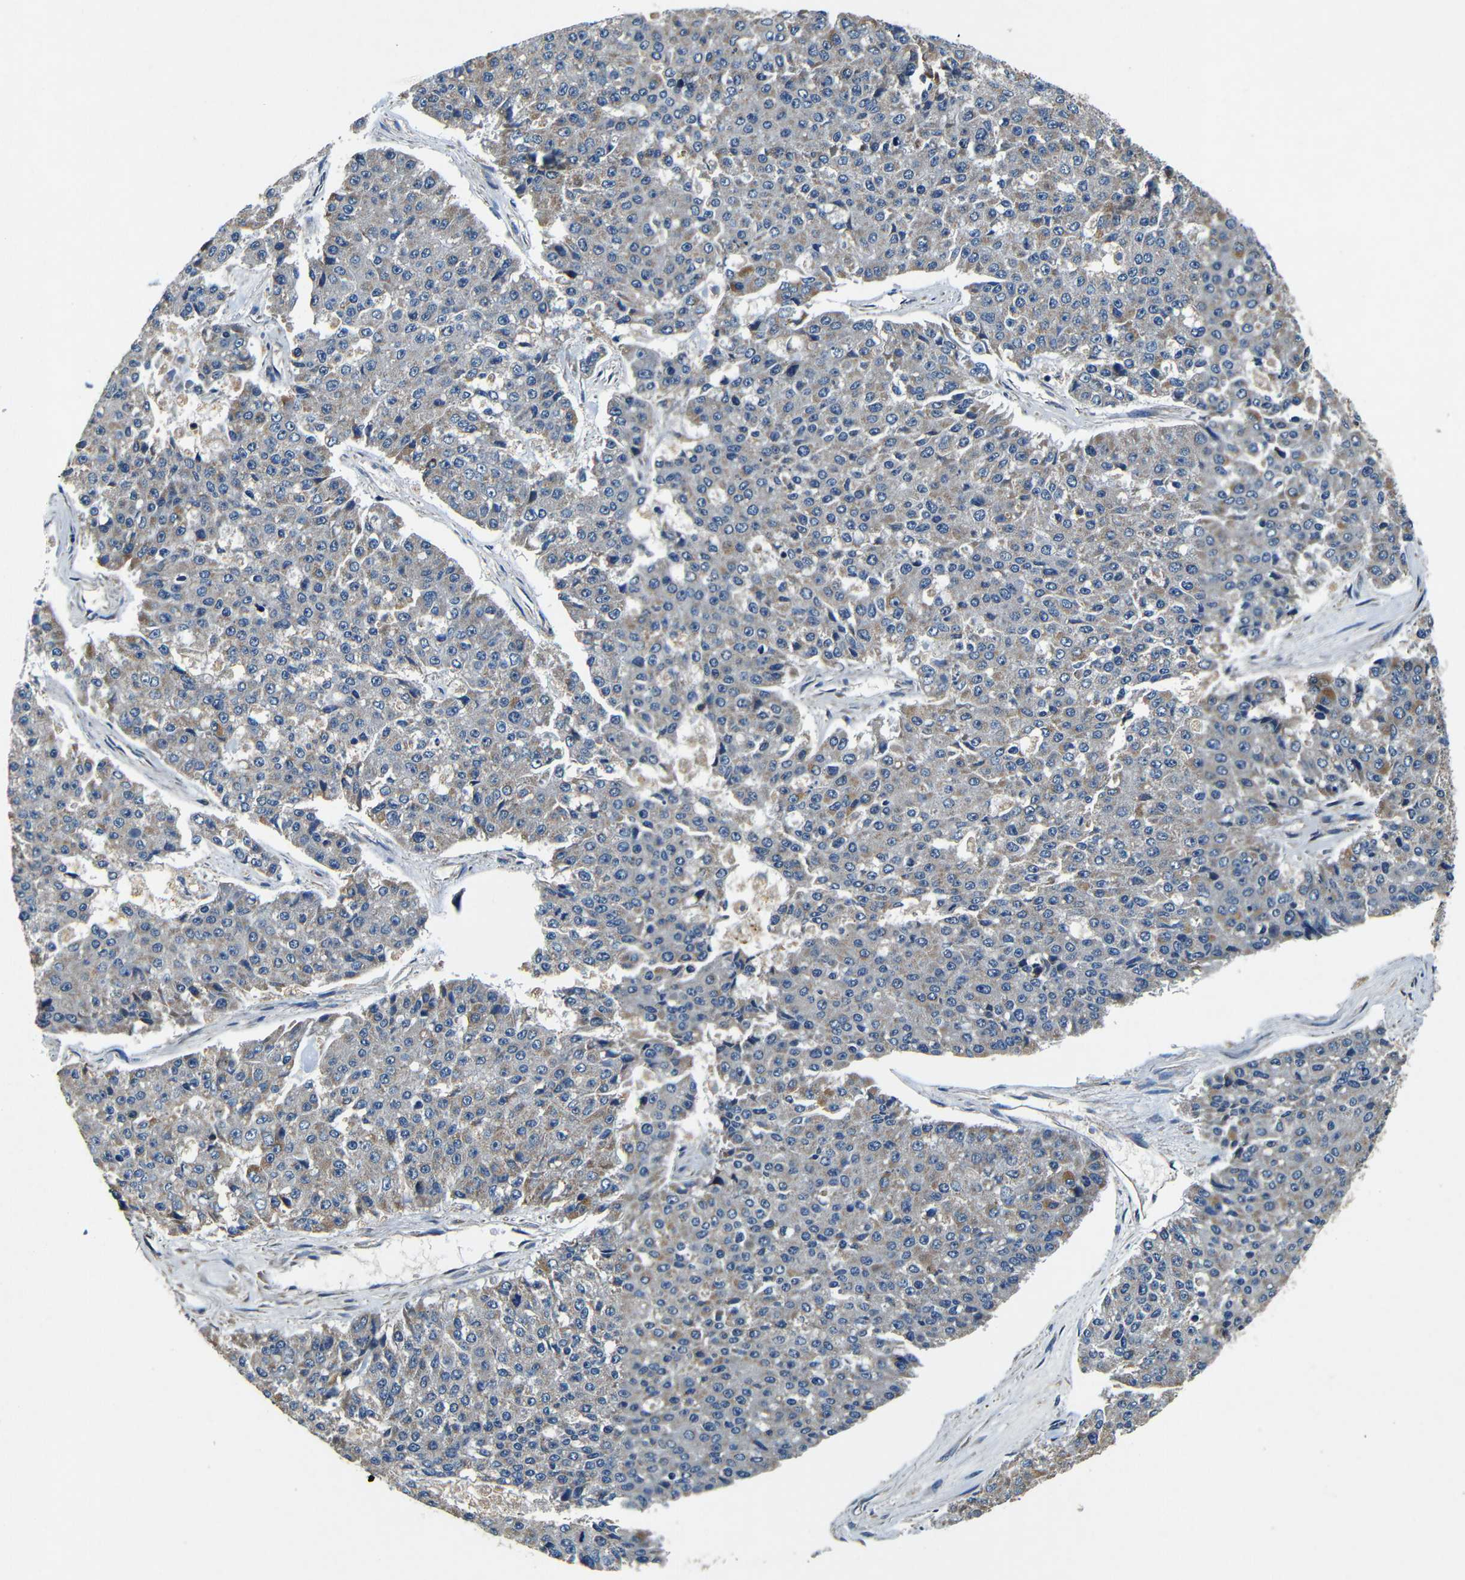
{"staining": {"intensity": "negative", "quantity": "none", "location": "none"}, "tissue": "pancreatic cancer", "cell_type": "Tumor cells", "image_type": "cancer", "snomed": [{"axis": "morphology", "description": "Adenocarcinoma, NOS"}, {"axis": "topography", "description": "Pancreas"}], "caption": "This is an immunohistochemistry histopathology image of human pancreatic adenocarcinoma. There is no expression in tumor cells.", "gene": "MTX1", "patient": {"sex": "male", "age": 50}}